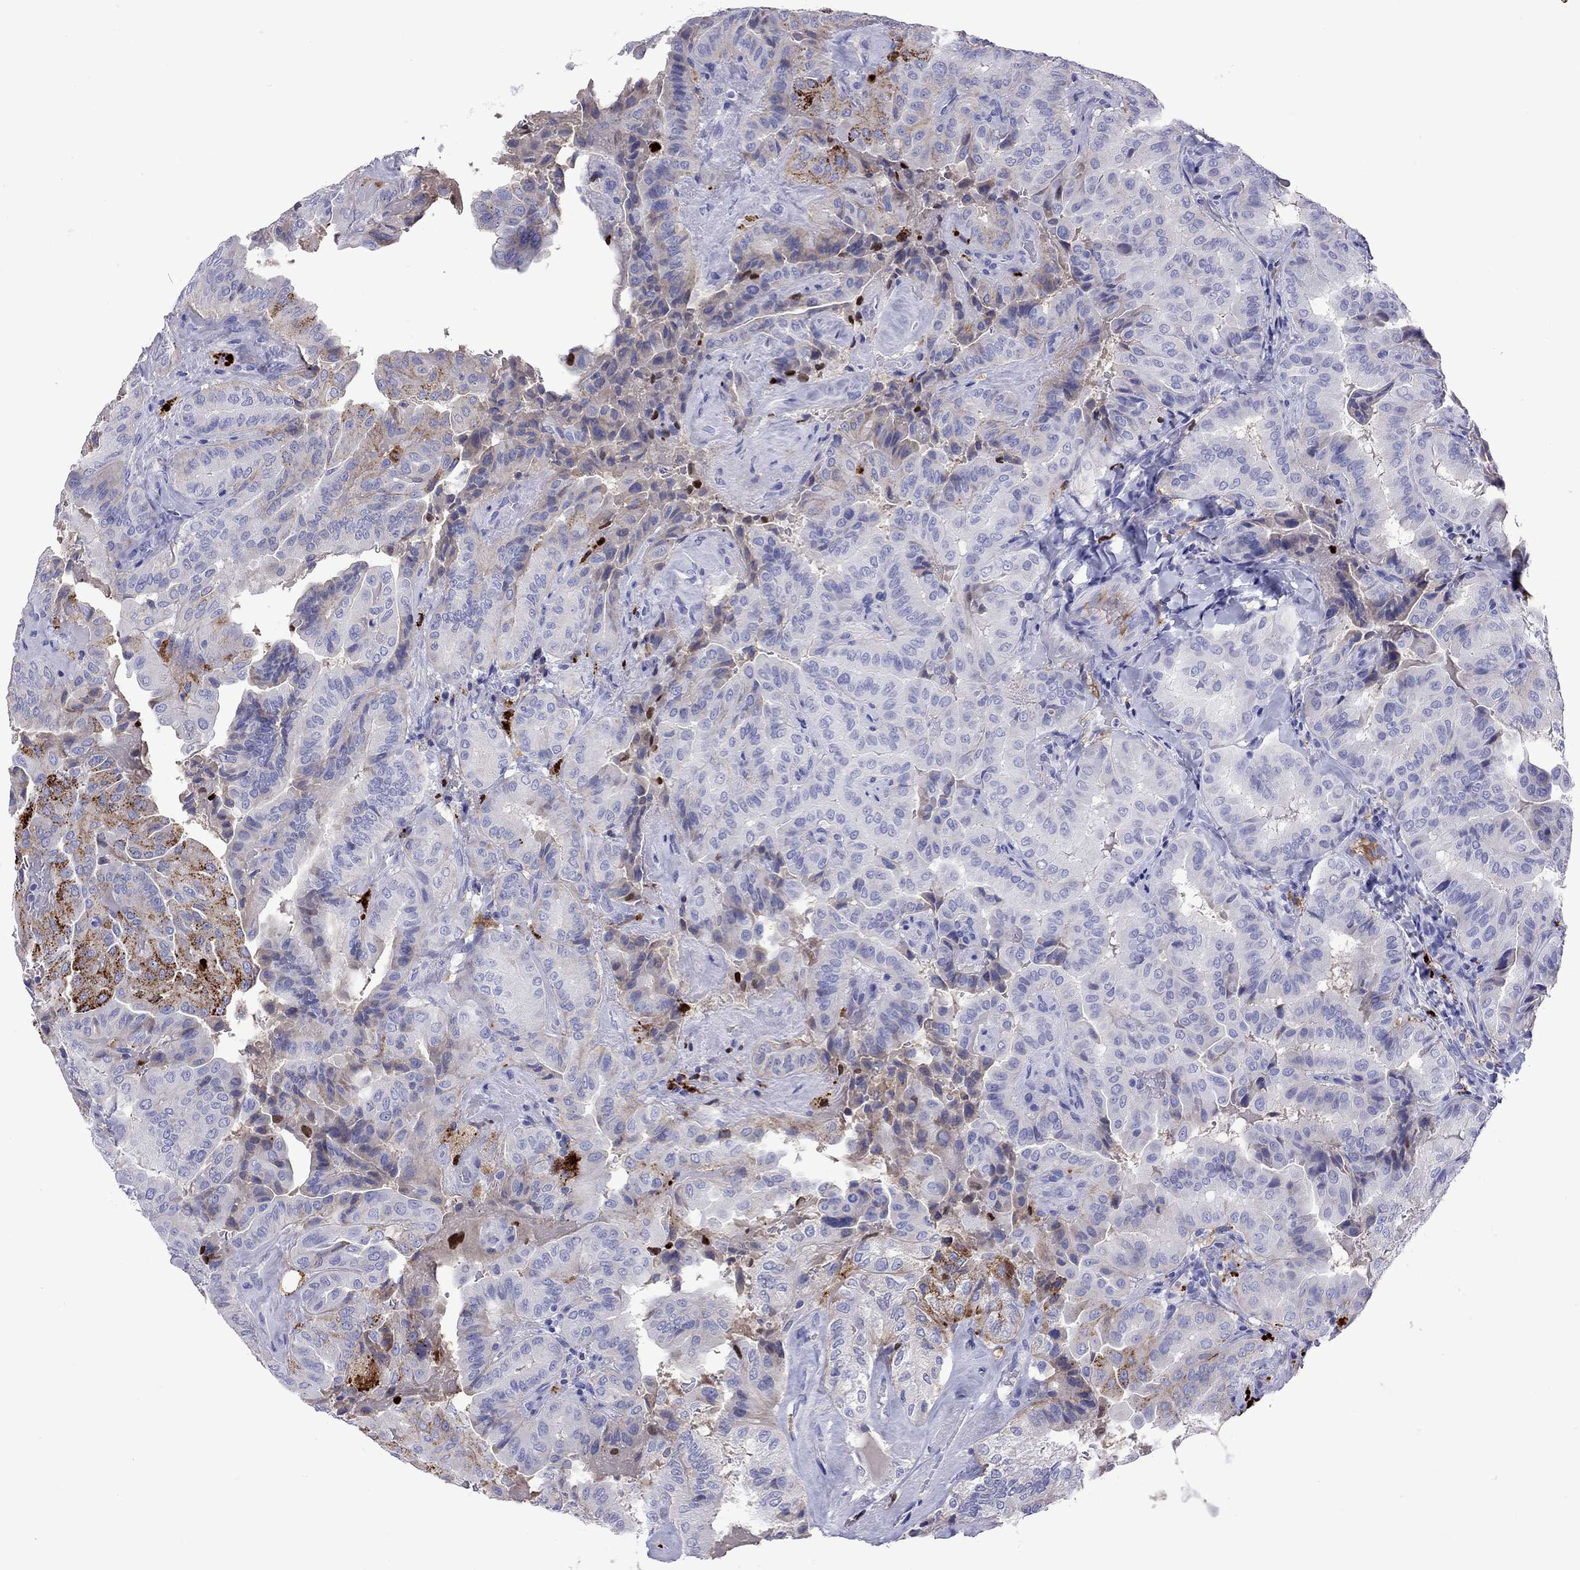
{"staining": {"intensity": "moderate", "quantity": "<25%", "location": "cytoplasmic/membranous"}, "tissue": "thyroid cancer", "cell_type": "Tumor cells", "image_type": "cancer", "snomed": [{"axis": "morphology", "description": "Papillary adenocarcinoma, NOS"}, {"axis": "topography", "description": "Thyroid gland"}], "caption": "Moderate cytoplasmic/membranous expression is identified in about <25% of tumor cells in thyroid cancer. (brown staining indicates protein expression, while blue staining denotes nuclei).", "gene": "SERPINA3", "patient": {"sex": "female", "age": 68}}